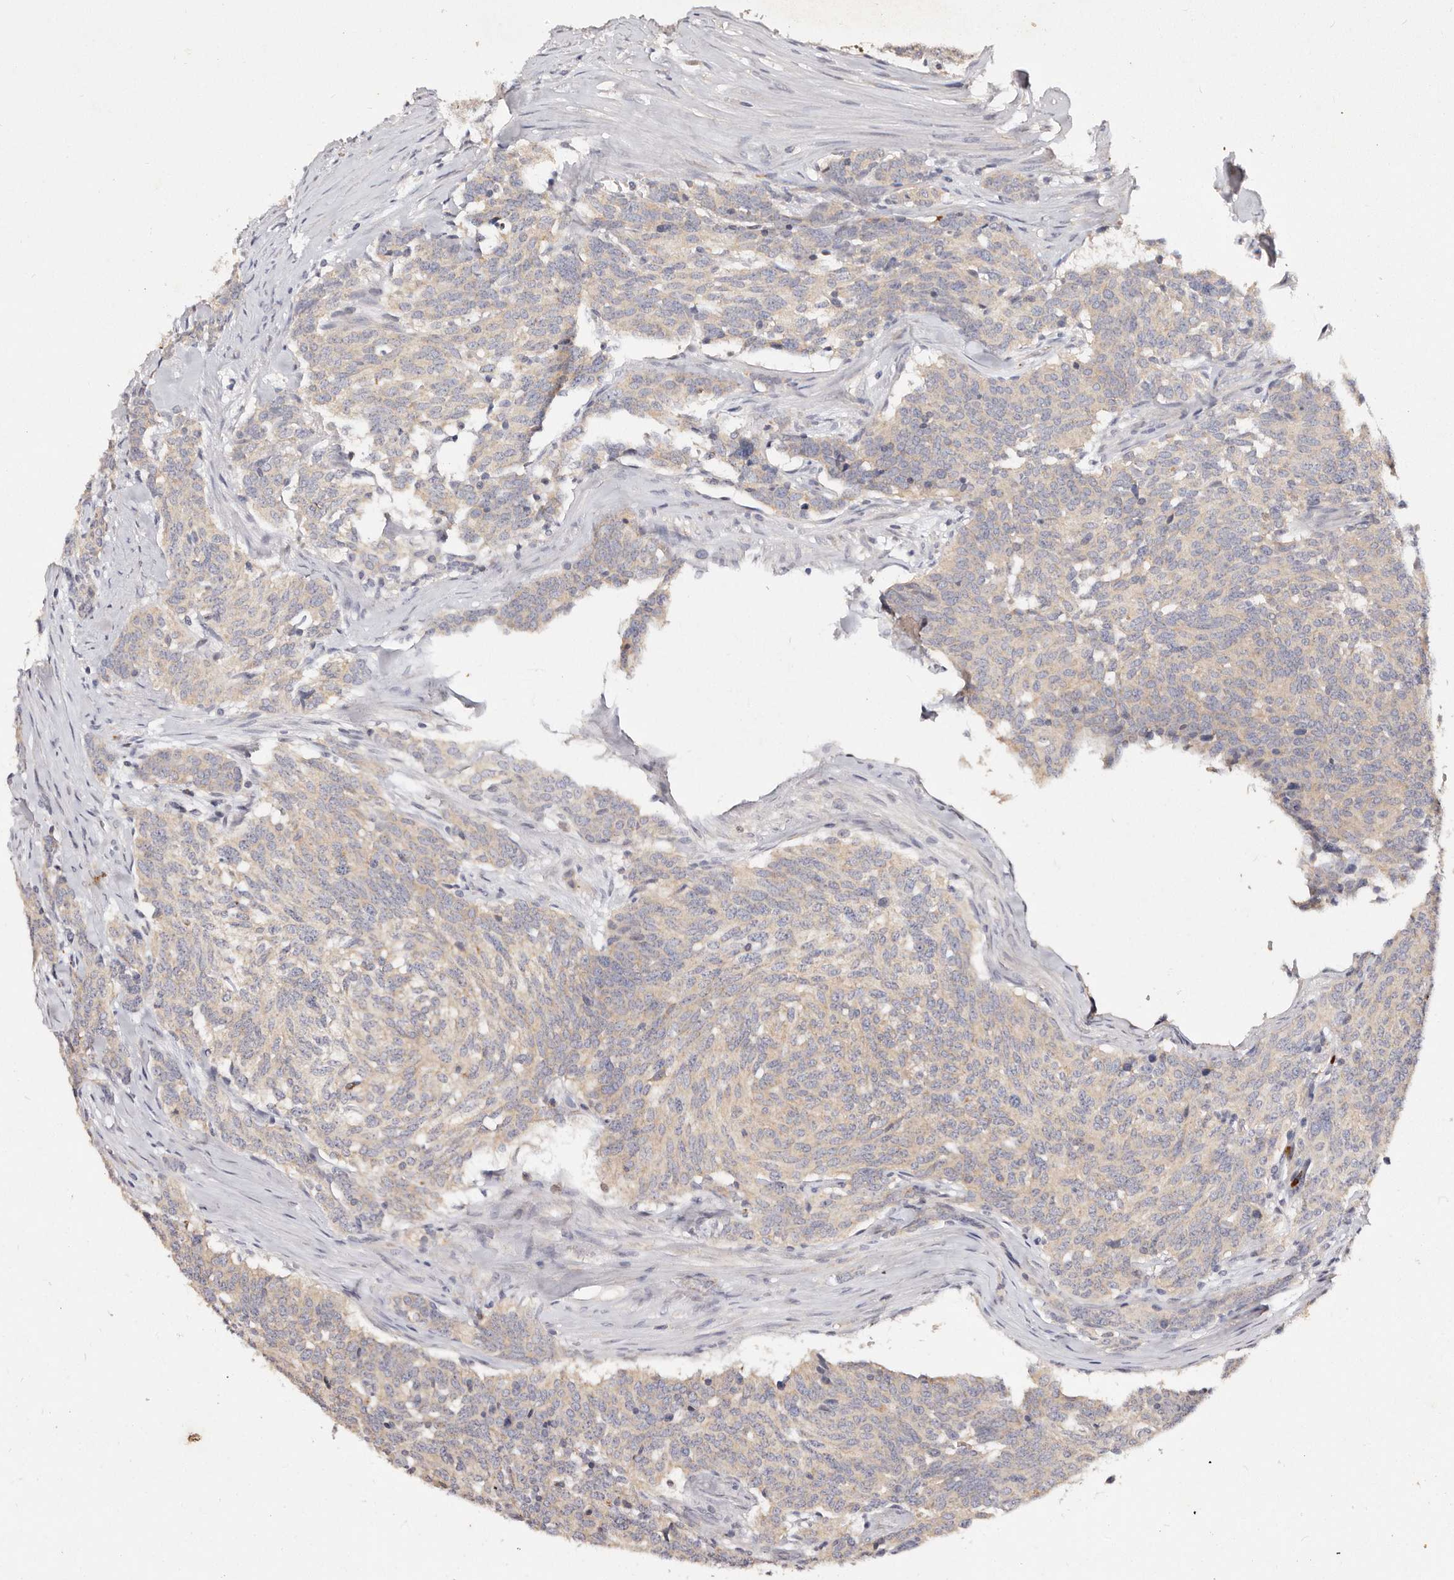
{"staining": {"intensity": "negative", "quantity": "none", "location": "none"}, "tissue": "carcinoid", "cell_type": "Tumor cells", "image_type": "cancer", "snomed": [{"axis": "morphology", "description": "Carcinoid, malignant, NOS"}, {"axis": "topography", "description": "Lung"}], "caption": "The IHC image has no significant staining in tumor cells of carcinoid (malignant) tissue.", "gene": "VIPAS39", "patient": {"sex": "female", "age": 46}}